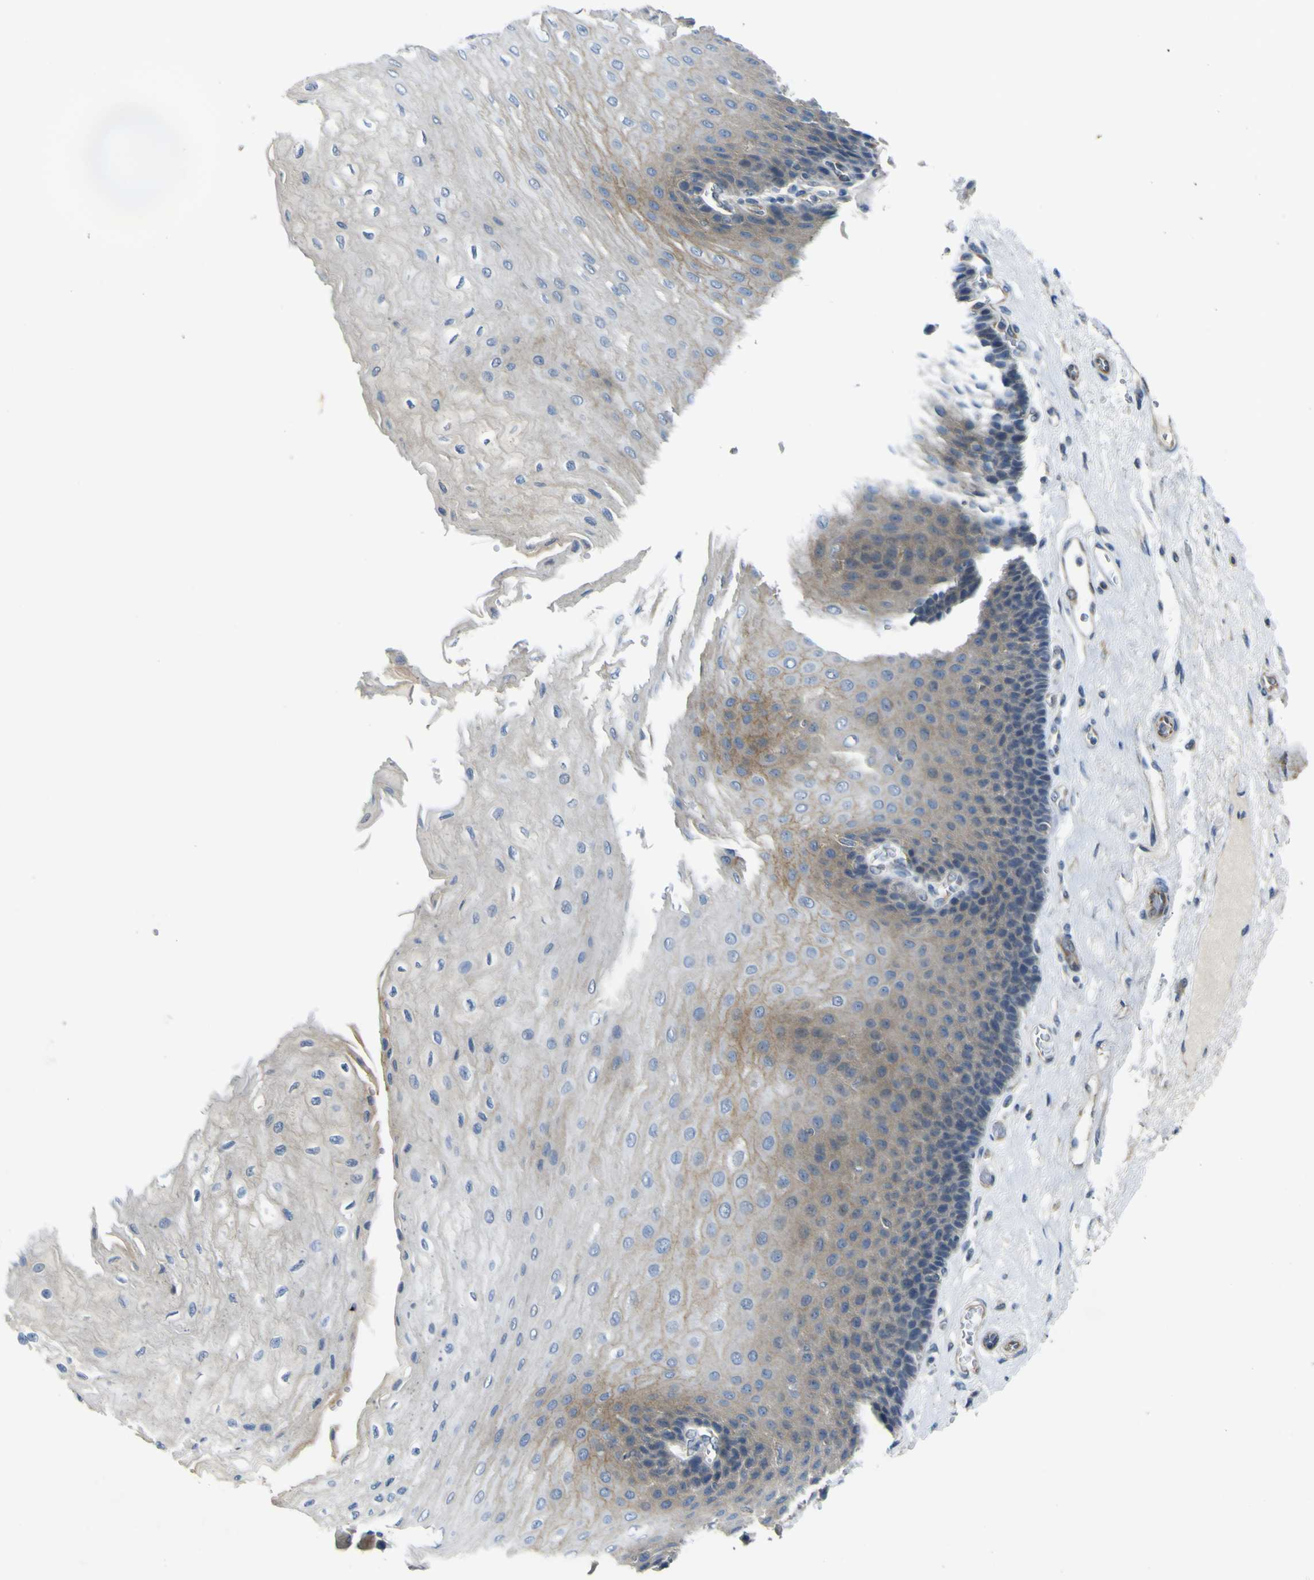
{"staining": {"intensity": "weak", "quantity": ">75%", "location": "cytoplasmic/membranous"}, "tissue": "esophagus", "cell_type": "Squamous epithelial cells", "image_type": "normal", "snomed": [{"axis": "morphology", "description": "Normal tissue, NOS"}, {"axis": "topography", "description": "Esophagus"}], "caption": "Weak cytoplasmic/membranous staining for a protein is appreciated in about >75% of squamous epithelial cells of benign esophagus using immunohistochemistry.", "gene": "LDLR", "patient": {"sex": "female", "age": 72}}